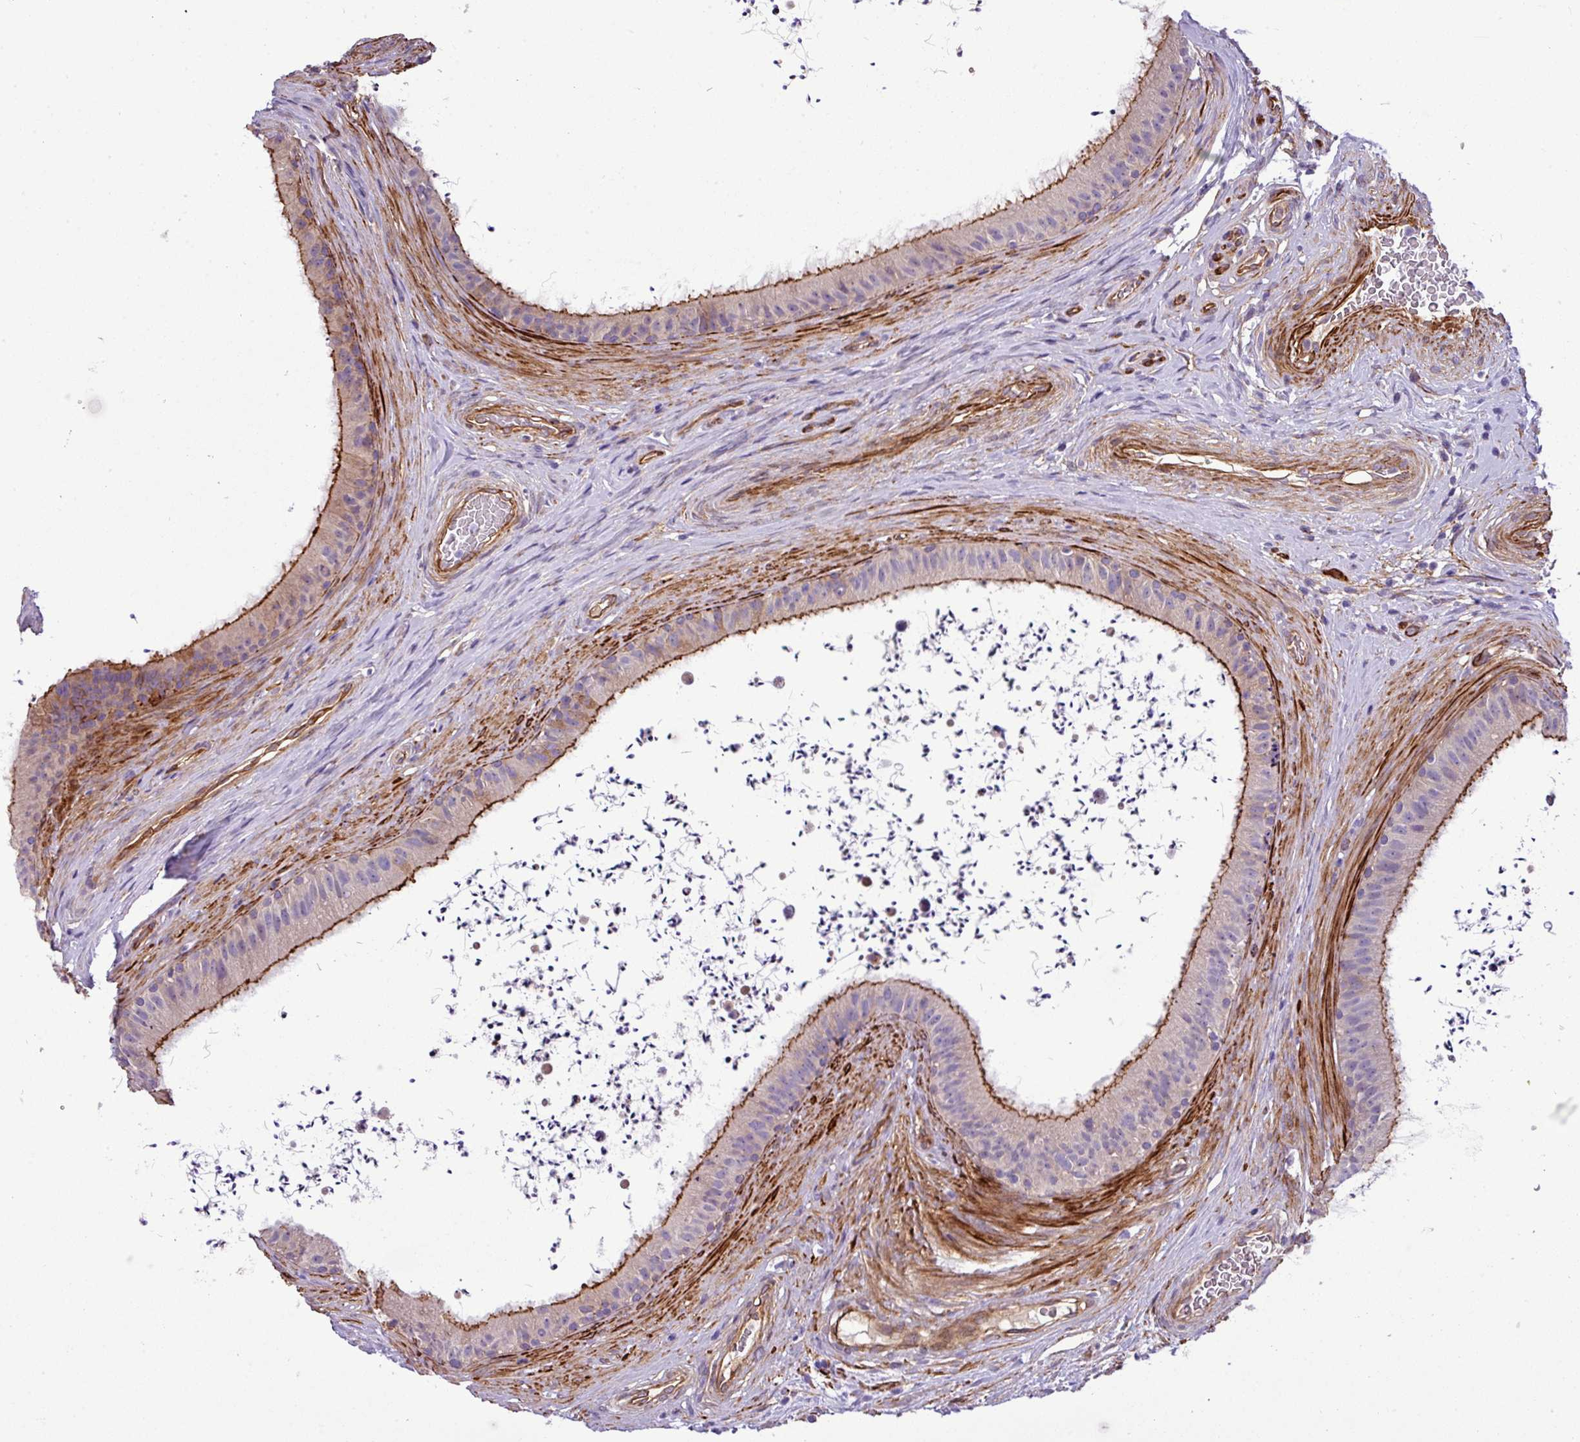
{"staining": {"intensity": "strong", "quantity": ">75%", "location": "cytoplasmic/membranous"}, "tissue": "epididymis", "cell_type": "Glandular cells", "image_type": "normal", "snomed": [{"axis": "morphology", "description": "Normal tissue, NOS"}, {"axis": "topography", "description": "Testis"}, {"axis": "topography", "description": "Epididymis"}], "caption": "Strong cytoplasmic/membranous protein expression is present in approximately >75% of glandular cells in epididymis. (Stains: DAB in brown, nuclei in blue, Microscopy: brightfield microscopy at high magnification).", "gene": "PARD6A", "patient": {"sex": "male", "age": 41}}